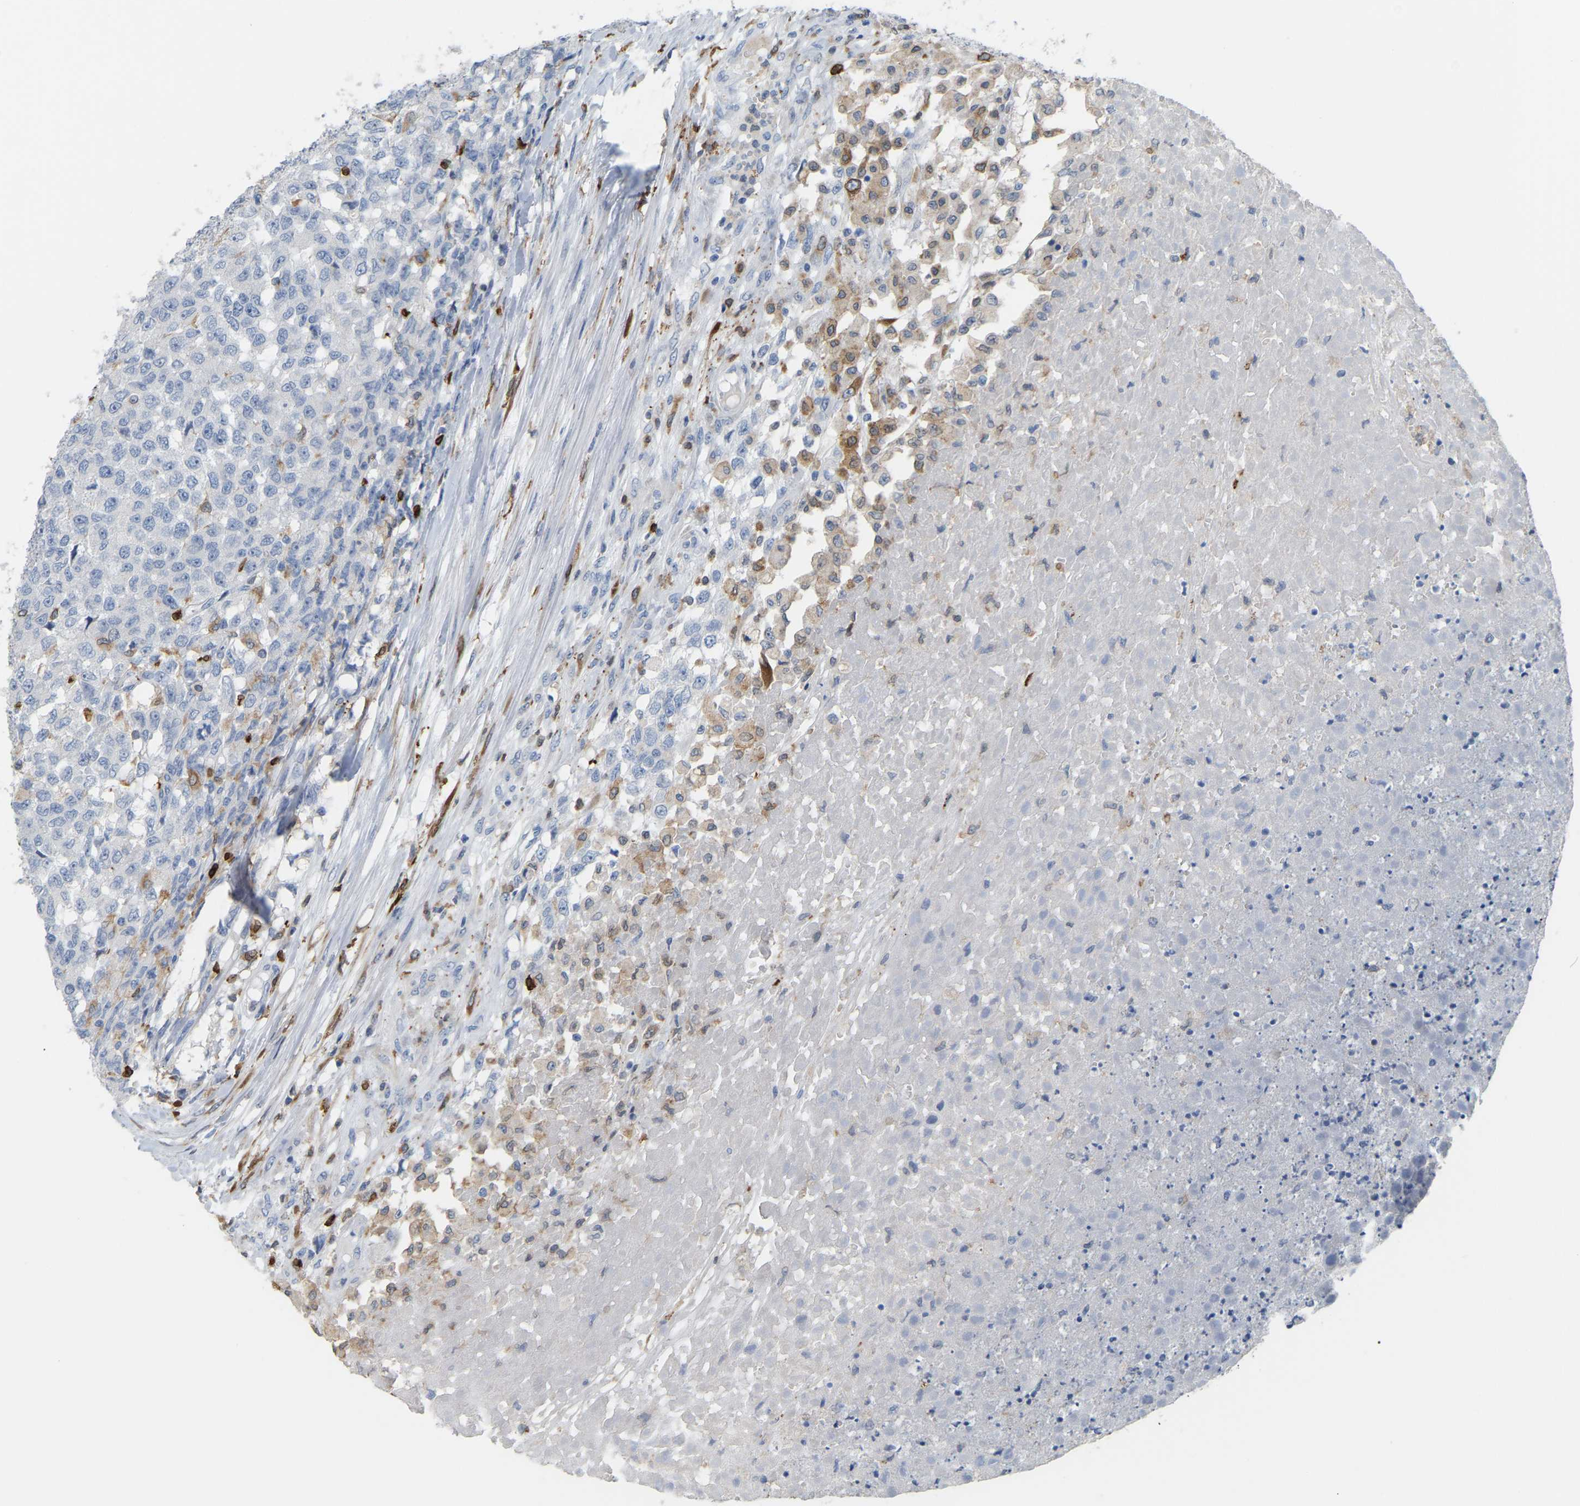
{"staining": {"intensity": "negative", "quantity": "none", "location": "none"}, "tissue": "testis cancer", "cell_type": "Tumor cells", "image_type": "cancer", "snomed": [{"axis": "morphology", "description": "Seminoma, NOS"}, {"axis": "topography", "description": "Testis"}], "caption": "Tumor cells show no significant positivity in testis cancer.", "gene": "PTGS1", "patient": {"sex": "male", "age": 59}}